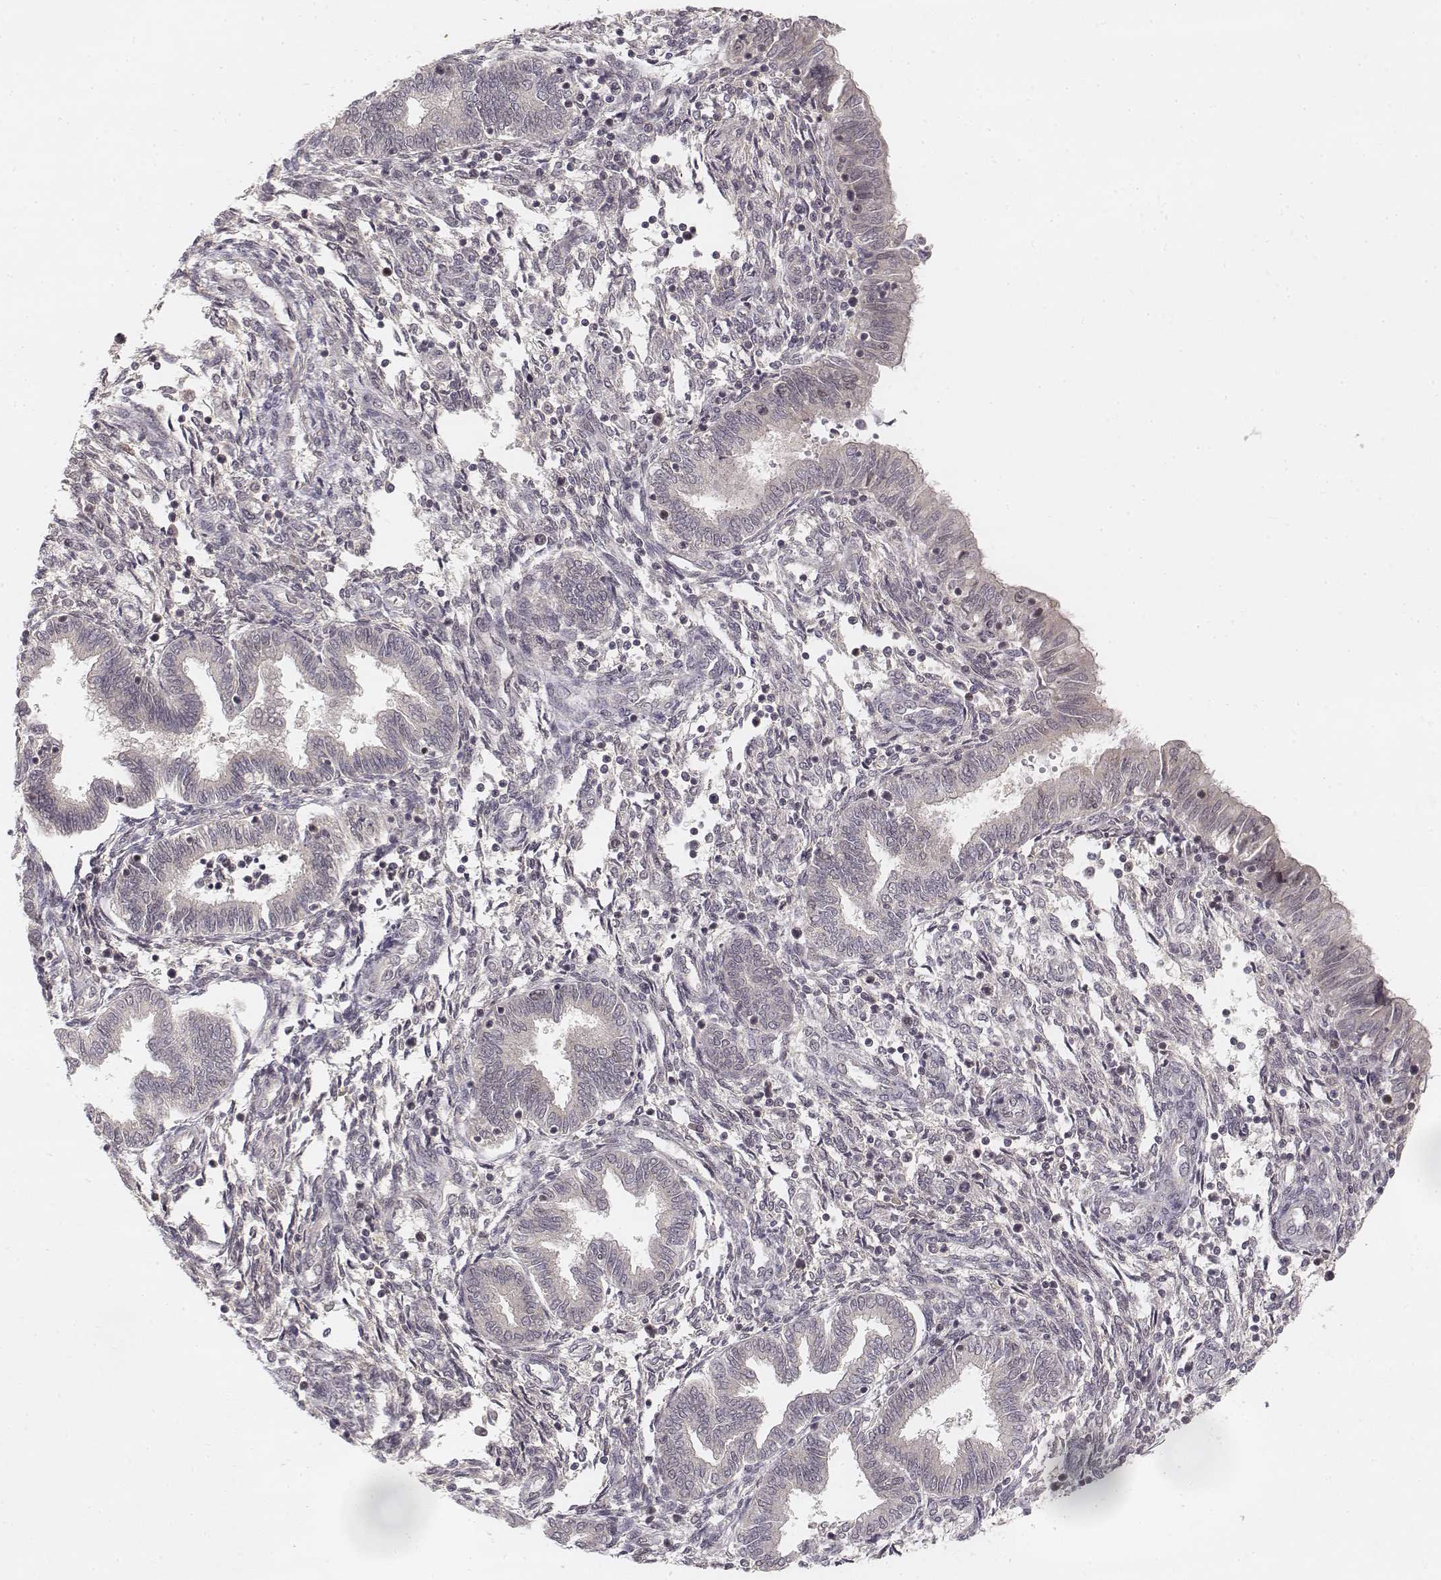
{"staining": {"intensity": "negative", "quantity": "none", "location": "none"}, "tissue": "endometrium", "cell_type": "Cells in endometrial stroma", "image_type": "normal", "snomed": [{"axis": "morphology", "description": "Normal tissue, NOS"}, {"axis": "topography", "description": "Endometrium"}], "caption": "Immunohistochemistry (IHC) of normal endometrium exhibits no staining in cells in endometrial stroma. (DAB (3,3'-diaminobenzidine) immunohistochemistry (IHC) with hematoxylin counter stain).", "gene": "FANCD2", "patient": {"sex": "female", "age": 42}}